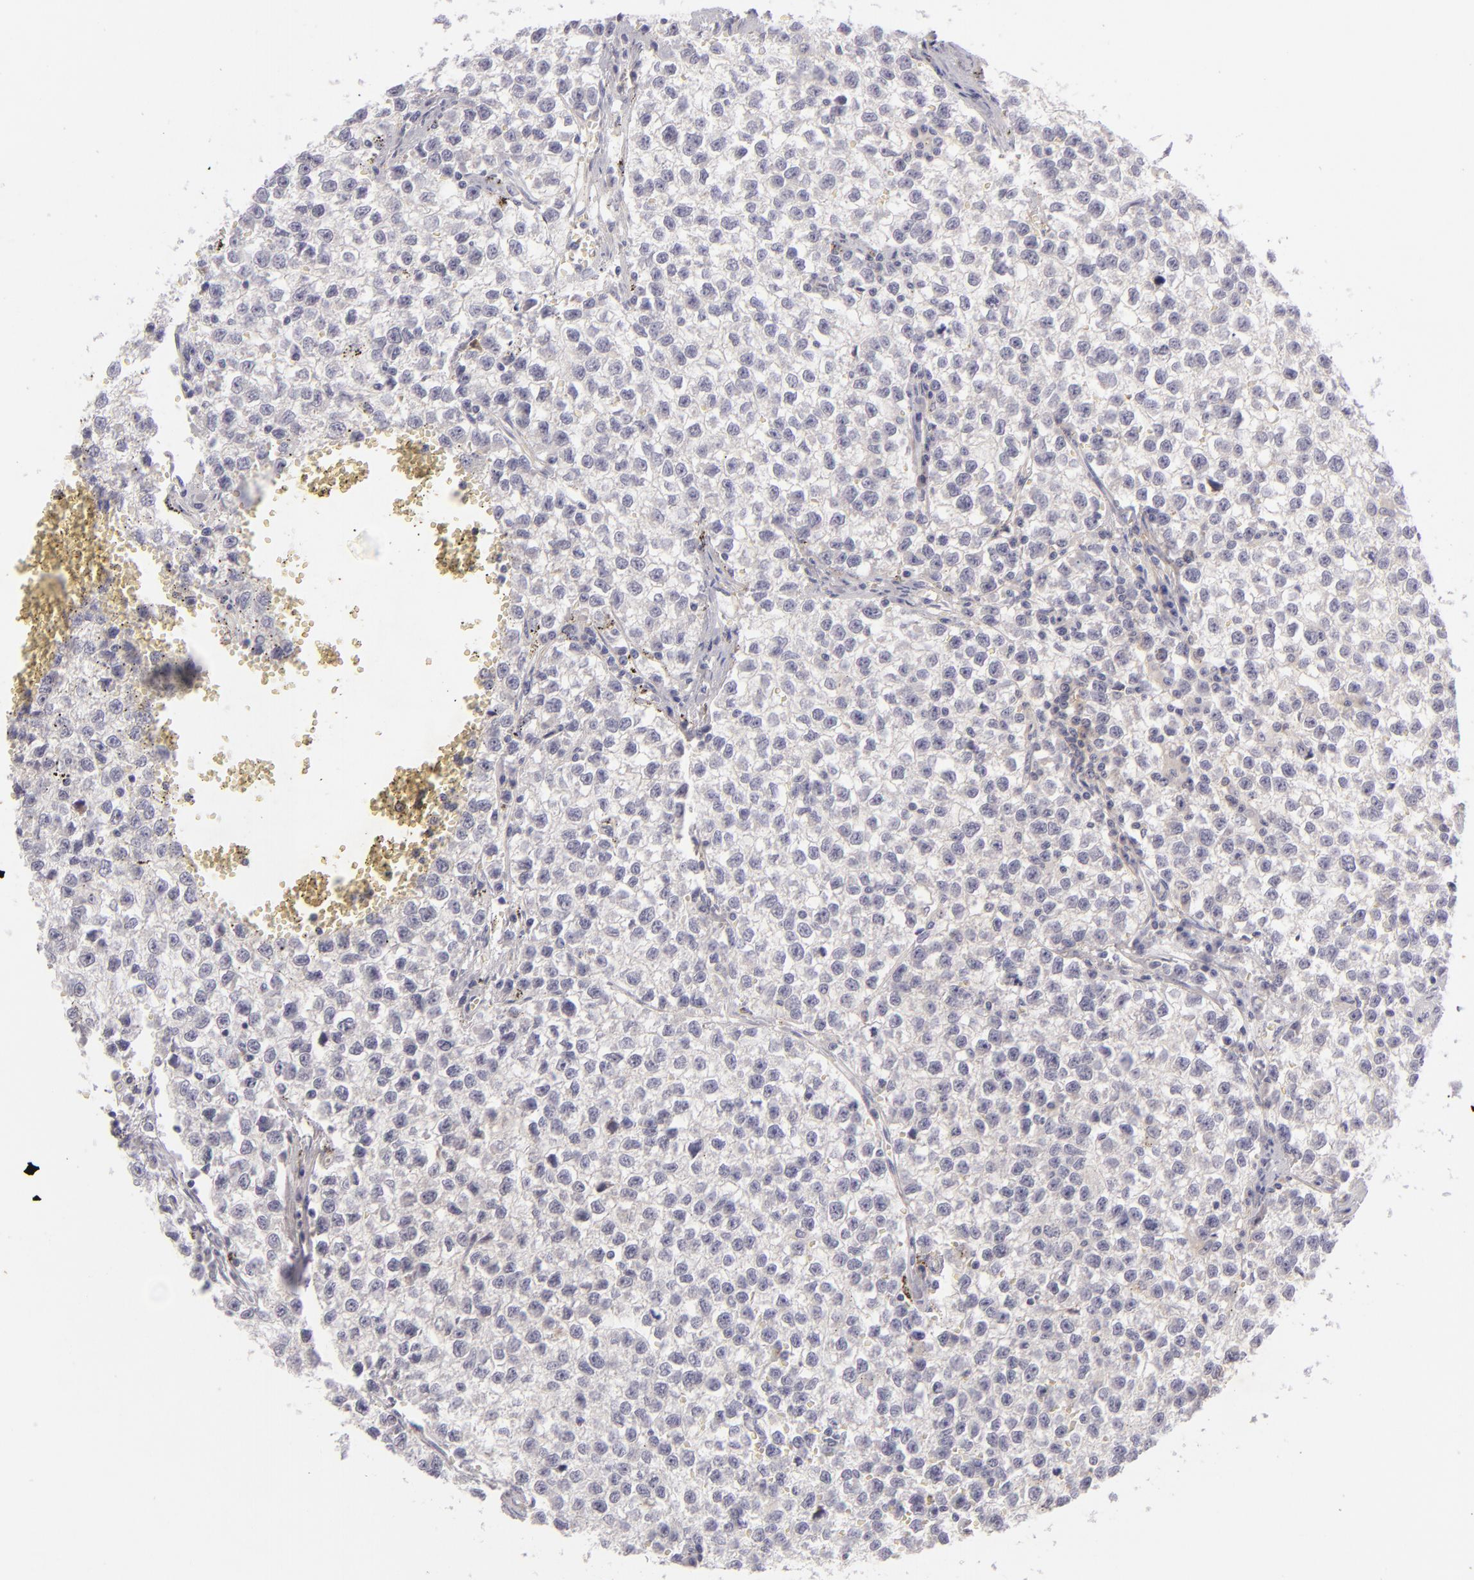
{"staining": {"intensity": "negative", "quantity": "none", "location": "none"}, "tissue": "testis cancer", "cell_type": "Tumor cells", "image_type": "cancer", "snomed": [{"axis": "morphology", "description": "Seminoma, NOS"}, {"axis": "topography", "description": "Testis"}], "caption": "The immunohistochemistry micrograph has no significant expression in tumor cells of testis cancer (seminoma) tissue. (DAB (3,3'-diaminobenzidine) immunohistochemistry (IHC) with hematoxylin counter stain).", "gene": "TNNC1", "patient": {"sex": "male", "age": 35}}